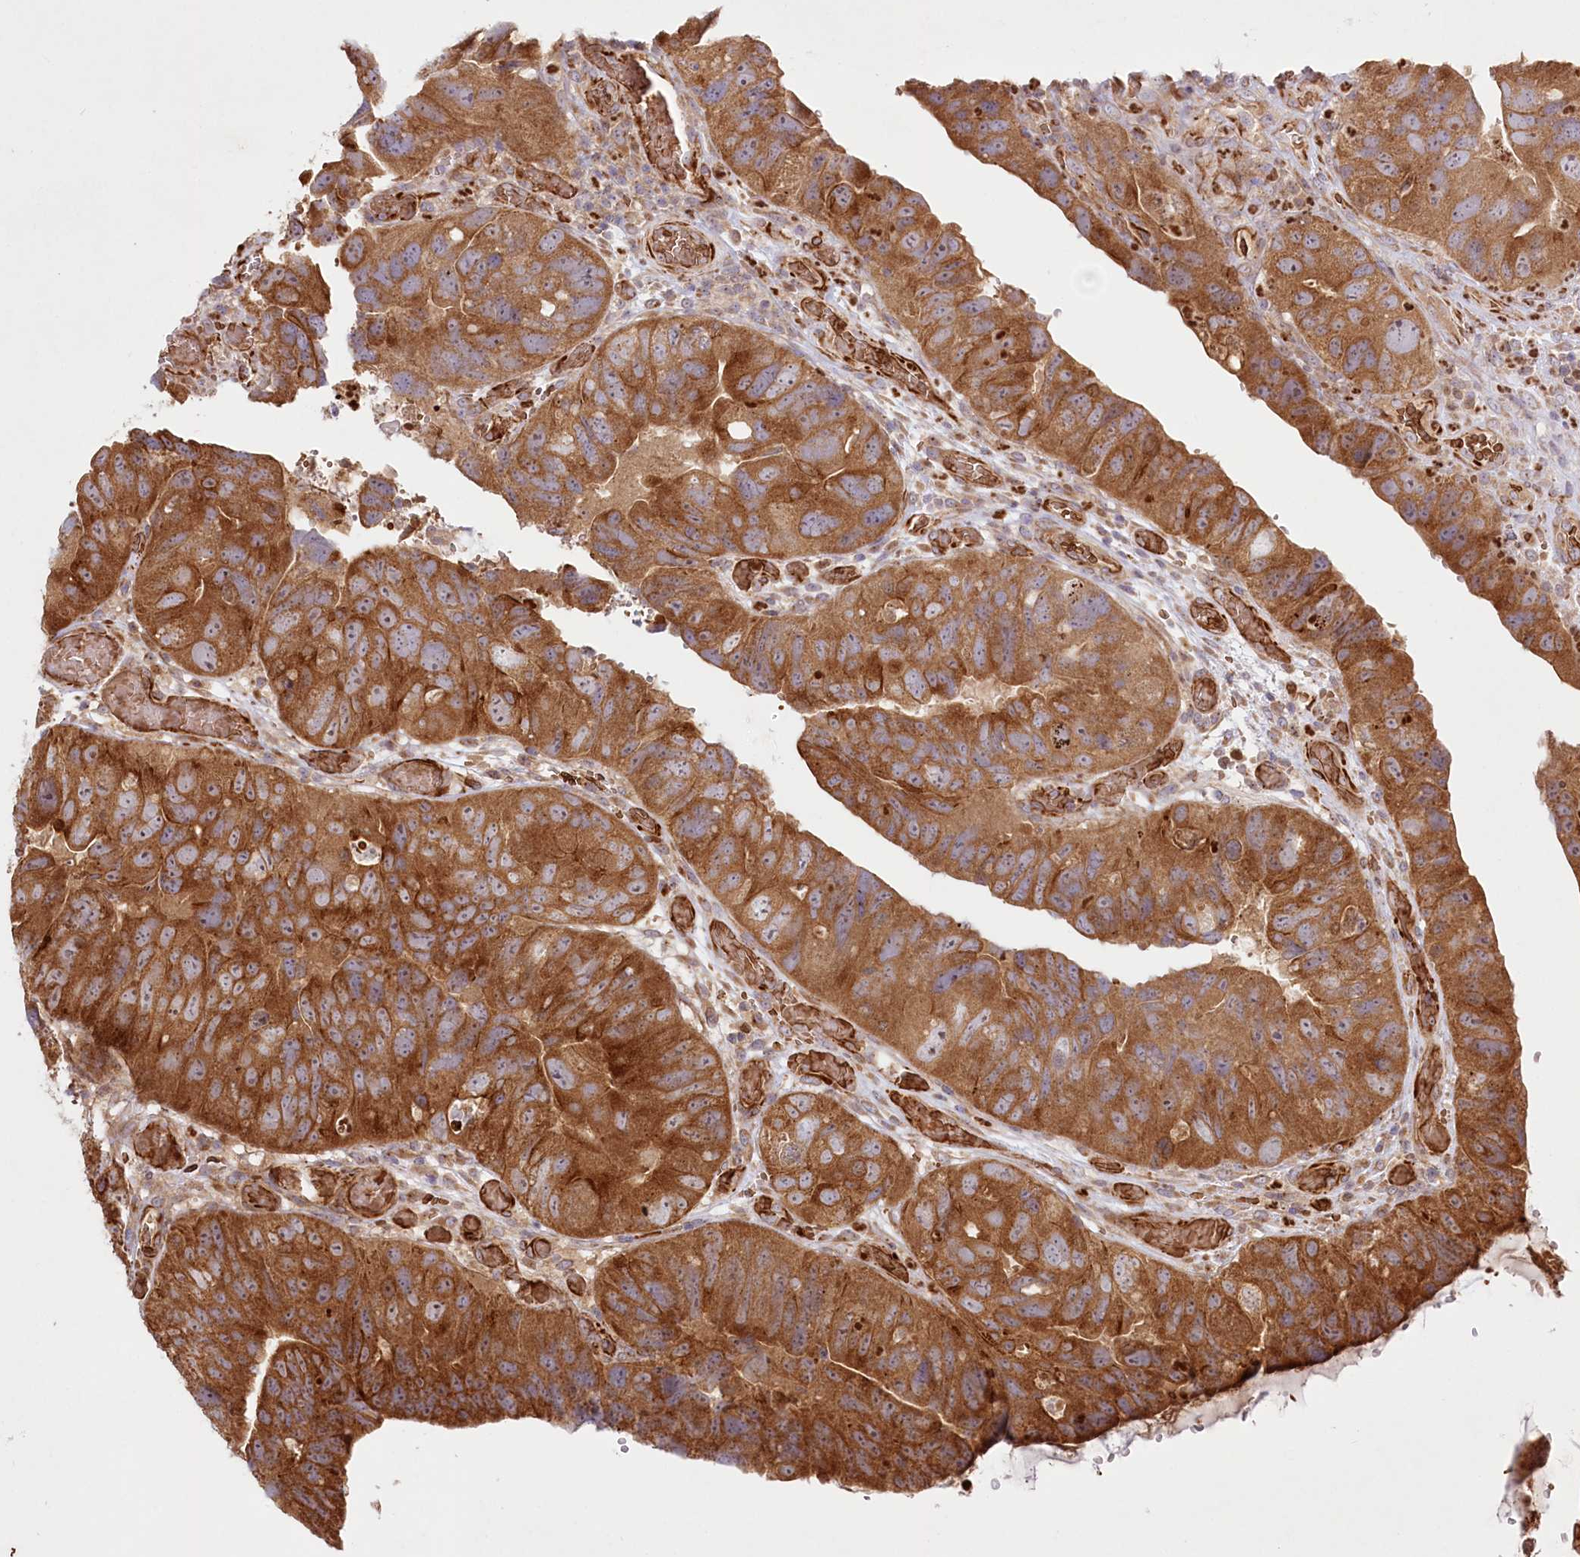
{"staining": {"intensity": "strong", "quantity": ">75%", "location": "cytoplasmic/membranous"}, "tissue": "colorectal cancer", "cell_type": "Tumor cells", "image_type": "cancer", "snomed": [{"axis": "morphology", "description": "Adenocarcinoma, NOS"}, {"axis": "topography", "description": "Rectum"}], "caption": "The histopathology image reveals immunohistochemical staining of adenocarcinoma (colorectal). There is strong cytoplasmic/membranous positivity is seen in about >75% of tumor cells.", "gene": "COMMD3", "patient": {"sex": "male", "age": 63}}